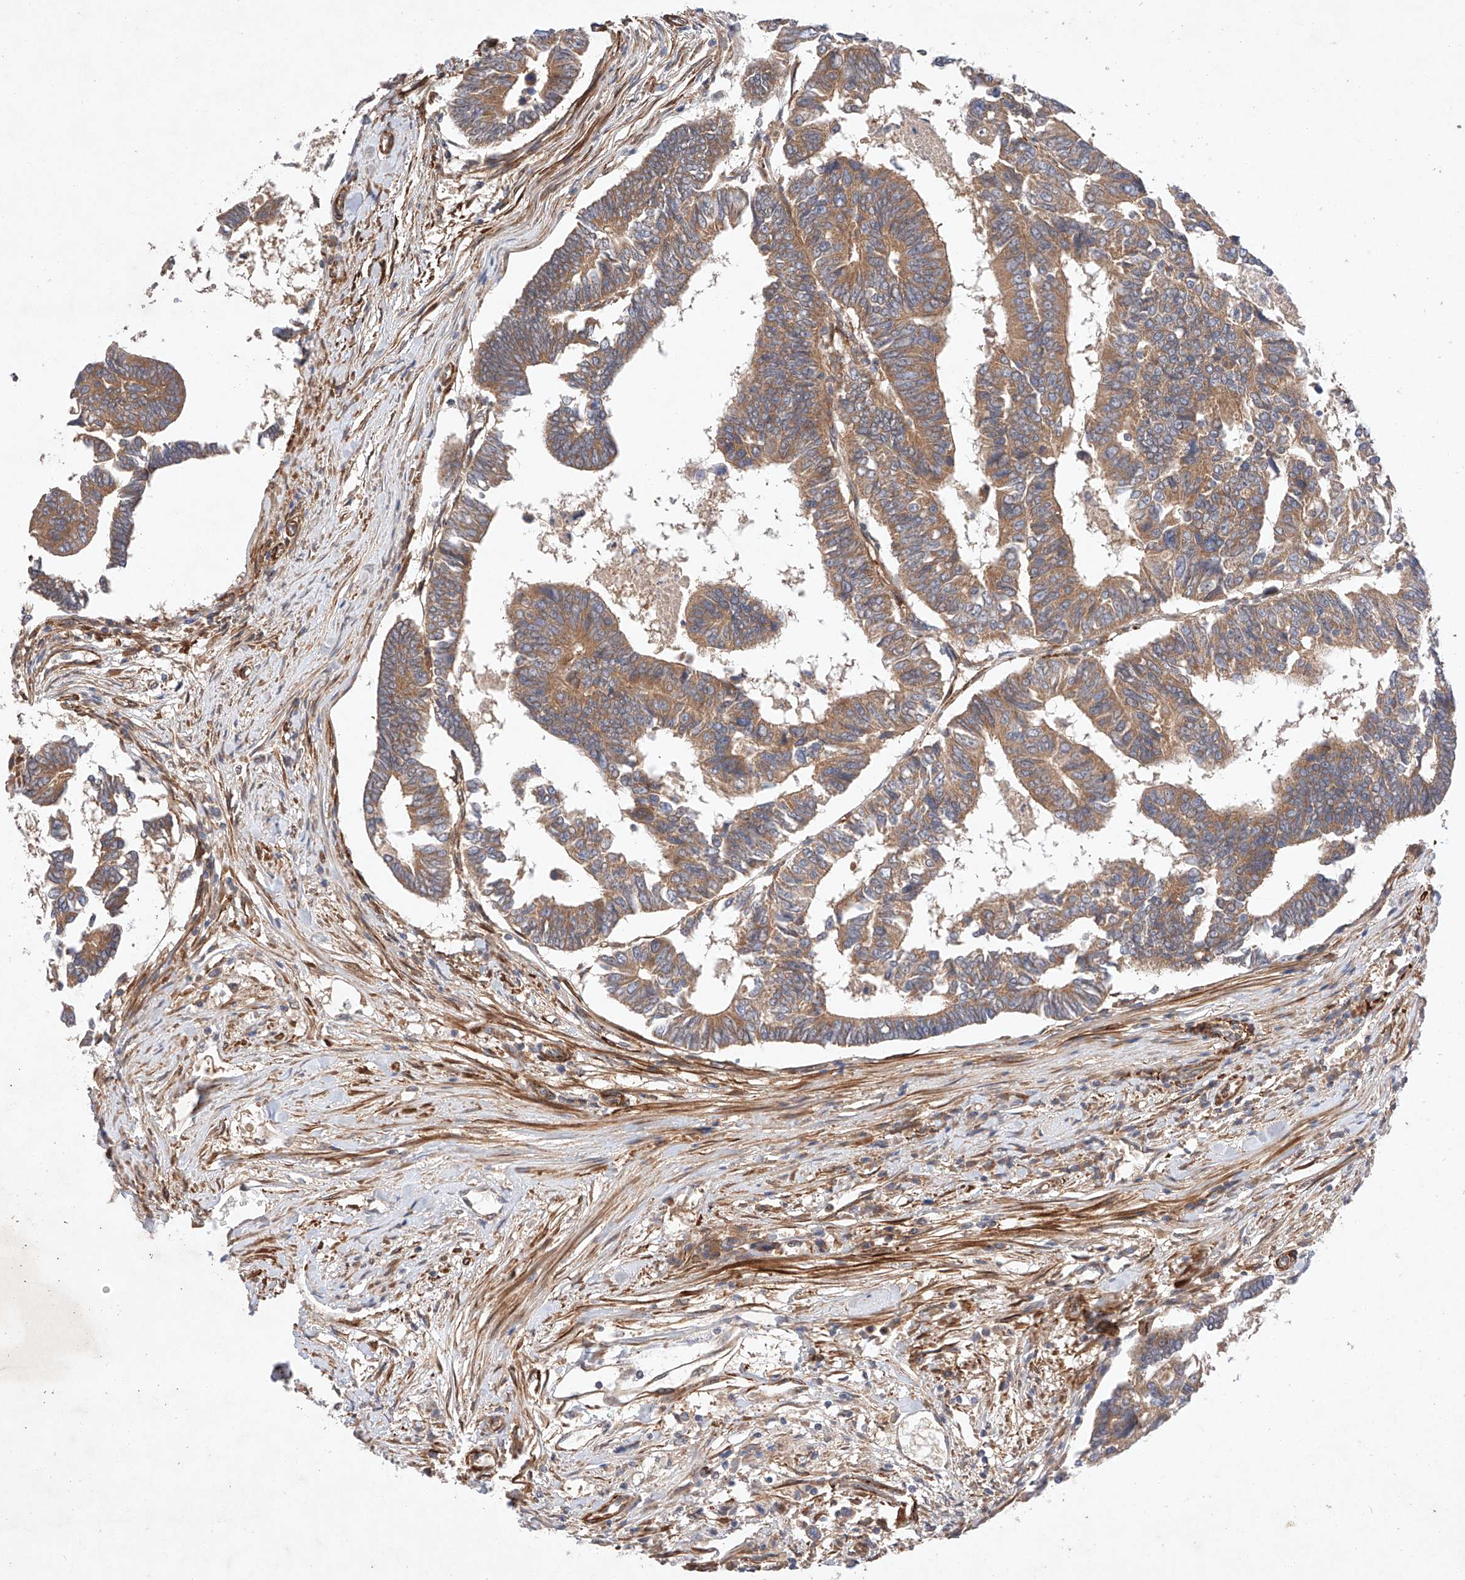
{"staining": {"intensity": "moderate", "quantity": ">75%", "location": "cytoplasmic/membranous"}, "tissue": "colorectal cancer", "cell_type": "Tumor cells", "image_type": "cancer", "snomed": [{"axis": "morphology", "description": "Adenocarcinoma, NOS"}, {"axis": "topography", "description": "Rectum"}], "caption": "DAB immunohistochemical staining of colorectal adenocarcinoma exhibits moderate cytoplasmic/membranous protein staining in about >75% of tumor cells.", "gene": "RAB23", "patient": {"sex": "female", "age": 65}}